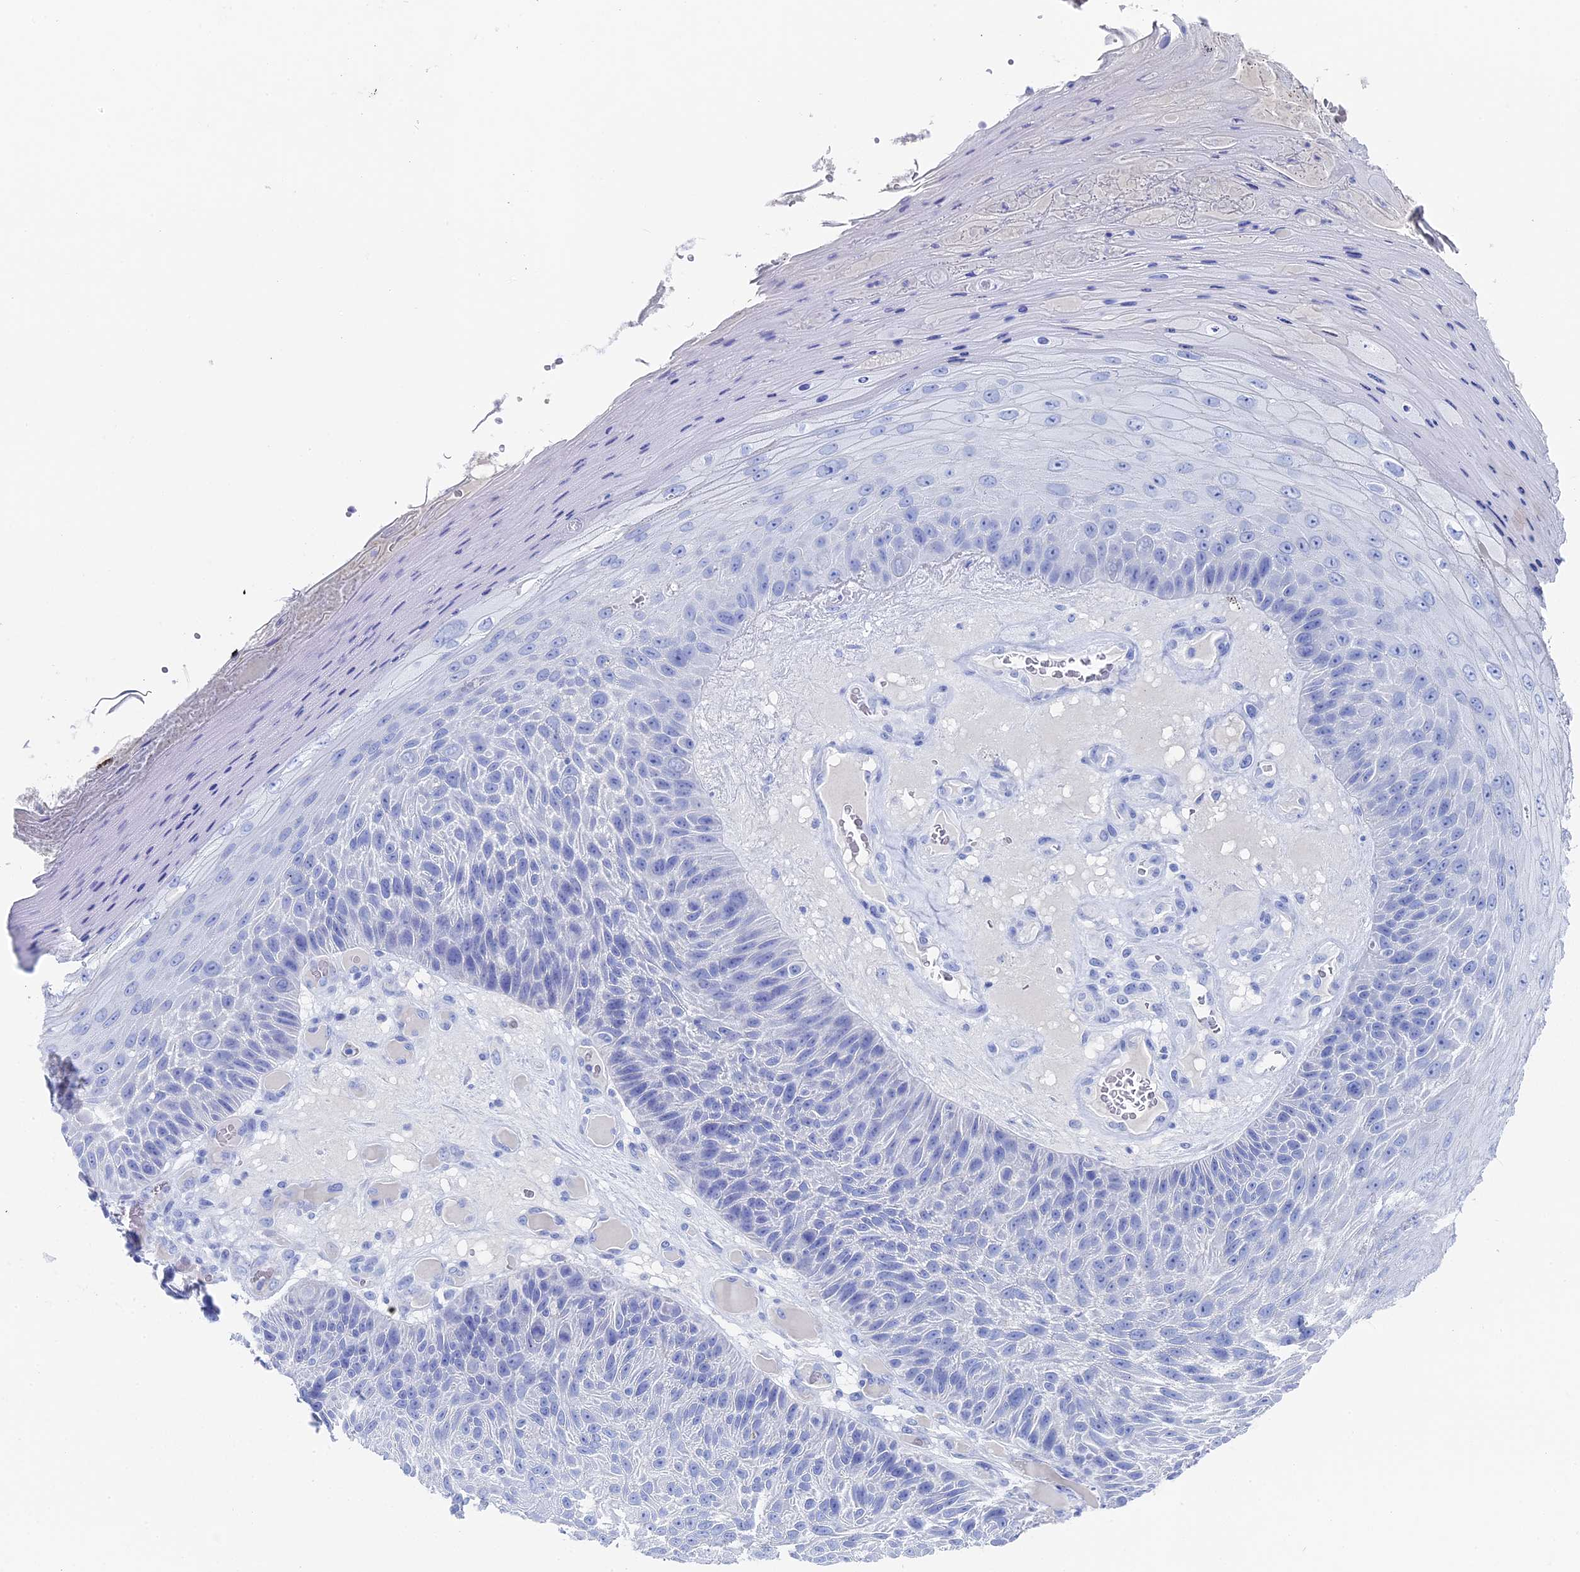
{"staining": {"intensity": "negative", "quantity": "none", "location": "none"}, "tissue": "skin cancer", "cell_type": "Tumor cells", "image_type": "cancer", "snomed": [{"axis": "morphology", "description": "Squamous cell carcinoma, NOS"}, {"axis": "topography", "description": "Skin"}], "caption": "The micrograph reveals no significant staining in tumor cells of skin cancer (squamous cell carcinoma). (DAB IHC, high magnification).", "gene": "UNC119", "patient": {"sex": "female", "age": 88}}